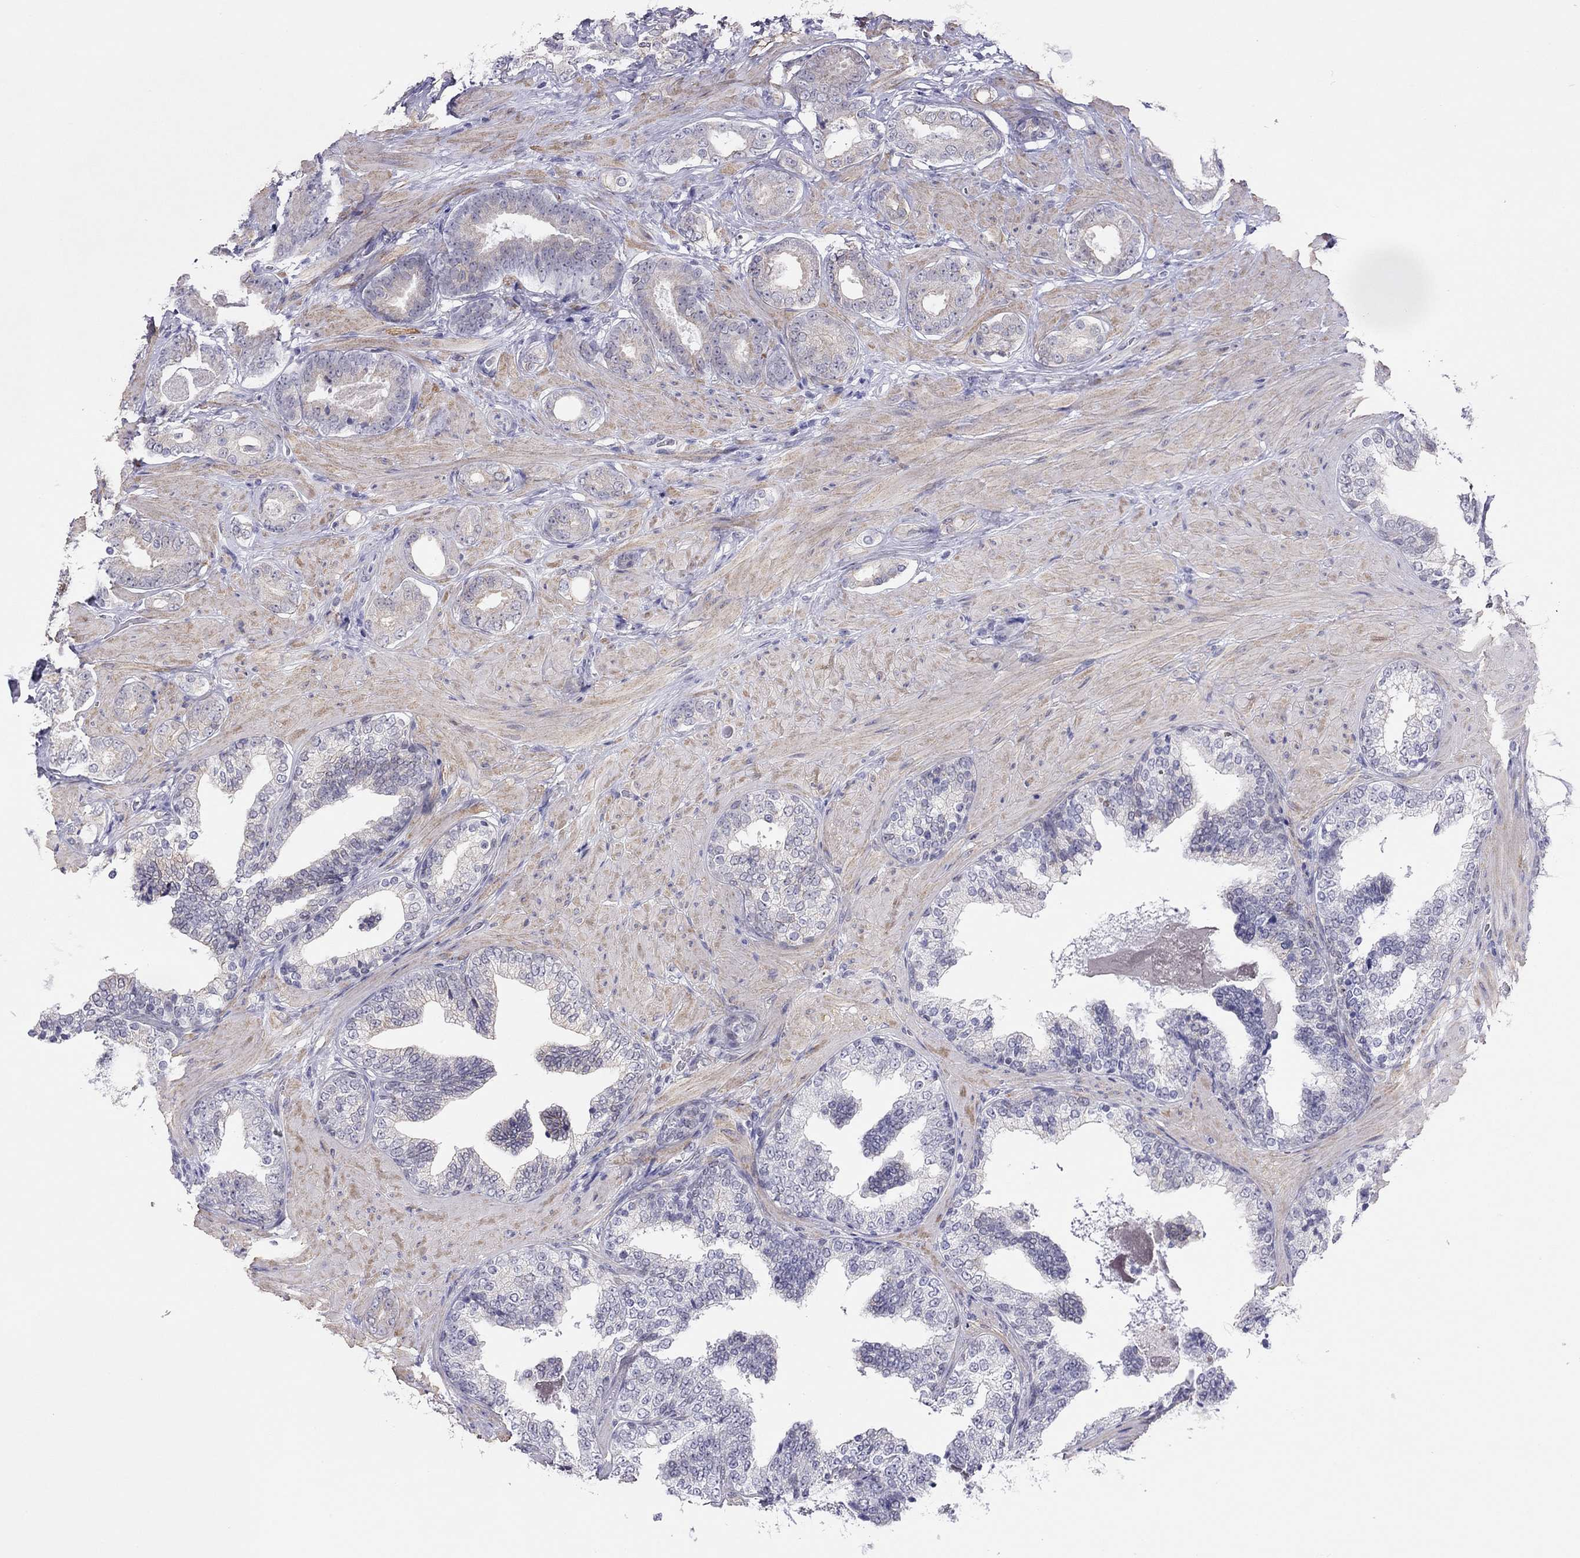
{"staining": {"intensity": "weak", "quantity": "25%-75%", "location": "cytoplasmic/membranous"}, "tissue": "prostate cancer", "cell_type": "Tumor cells", "image_type": "cancer", "snomed": [{"axis": "morphology", "description": "Adenocarcinoma, Low grade"}, {"axis": "topography", "description": "Prostate"}], "caption": "High-magnification brightfield microscopy of low-grade adenocarcinoma (prostate) stained with DAB (brown) and counterstained with hematoxylin (blue). tumor cells exhibit weak cytoplasmic/membranous positivity is present in about25%-75% of cells. The staining was performed using DAB, with brown indicating positive protein expression. Nuclei are stained blue with hematoxylin.", "gene": "MYMX", "patient": {"sex": "male", "age": 60}}